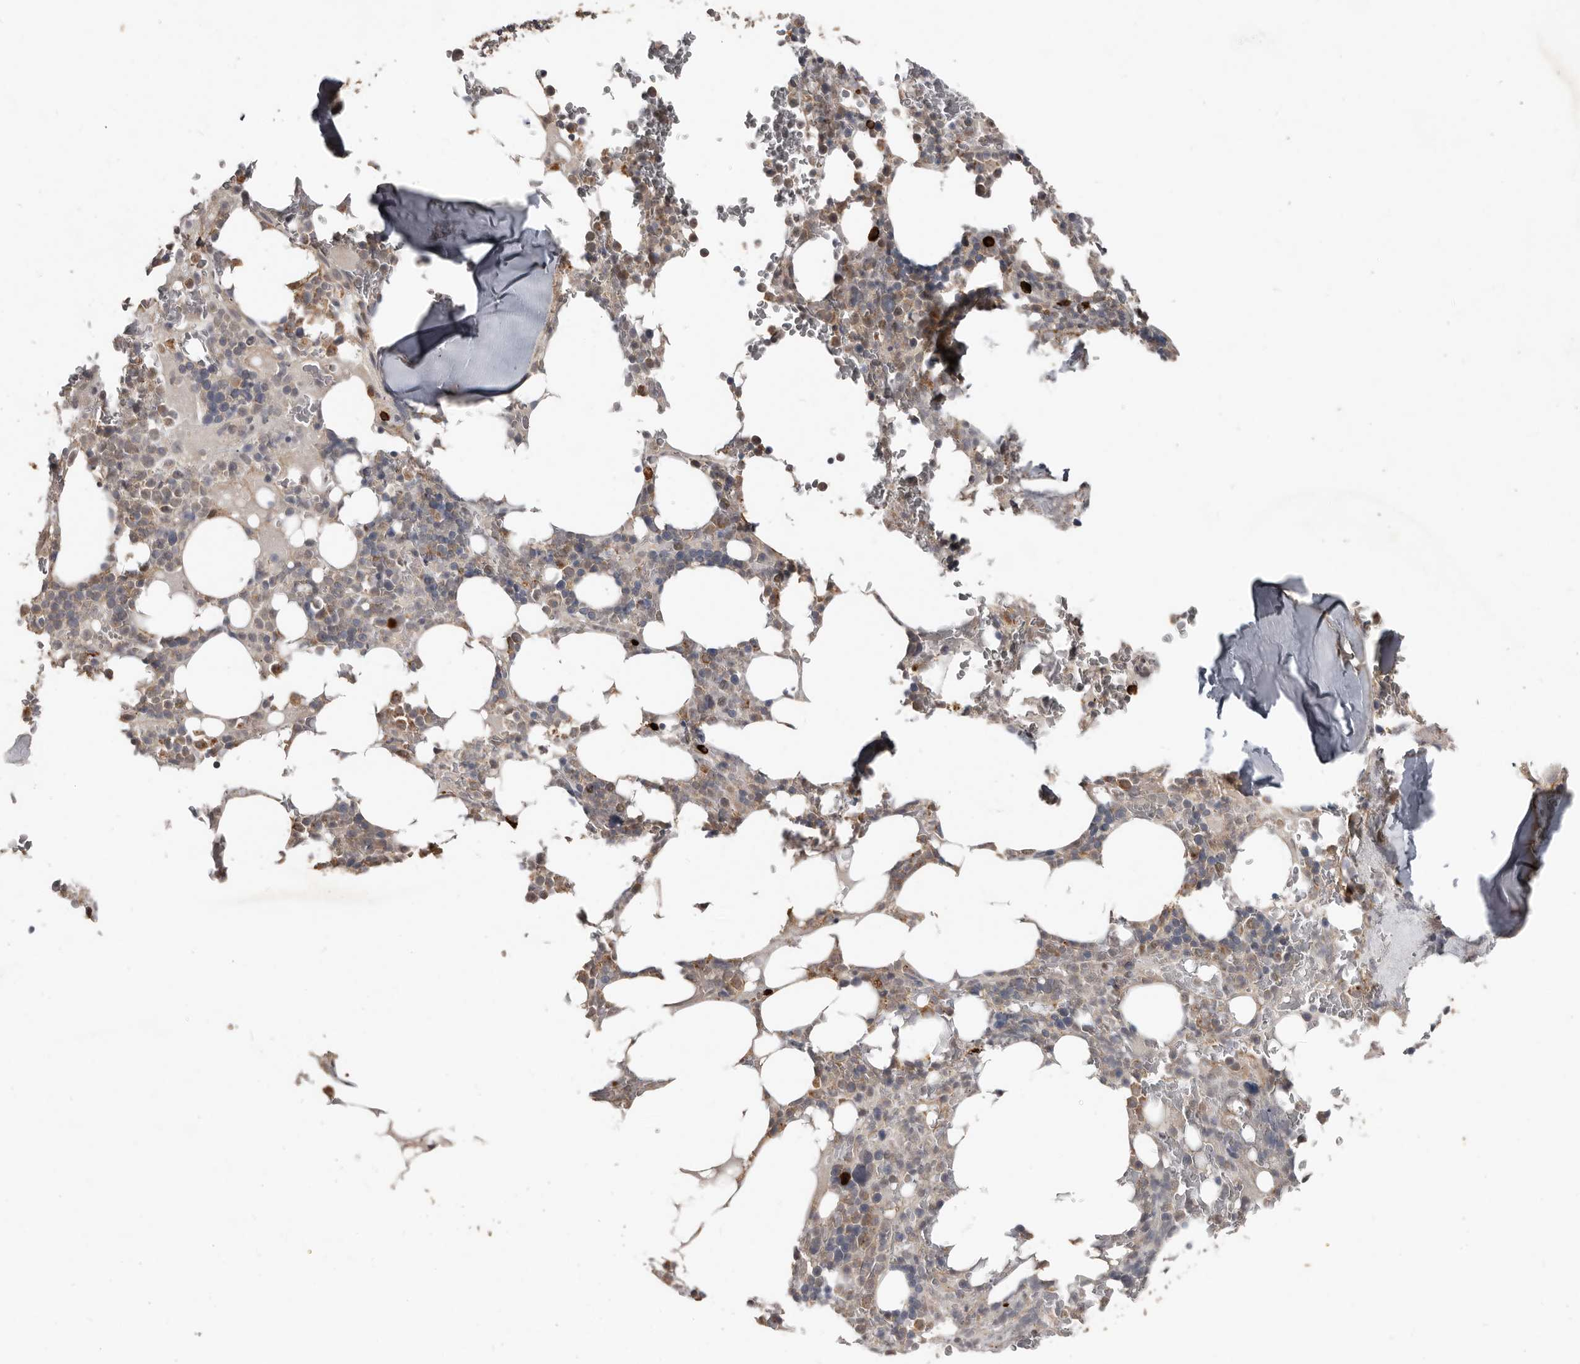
{"staining": {"intensity": "strong", "quantity": "<25%", "location": "cytoplasmic/membranous"}, "tissue": "bone marrow", "cell_type": "Hematopoietic cells", "image_type": "normal", "snomed": [{"axis": "morphology", "description": "Normal tissue, NOS"}, {"axis": "topography", "description": "Bone marrow"}], "caption": "An image of human bone marrow stained for a protein displays strong cytoplasmic/membranous brown staining in hematopoietic cells.", "gene": "BAMBI", "patient": {"sex": "male", "age": 58}}